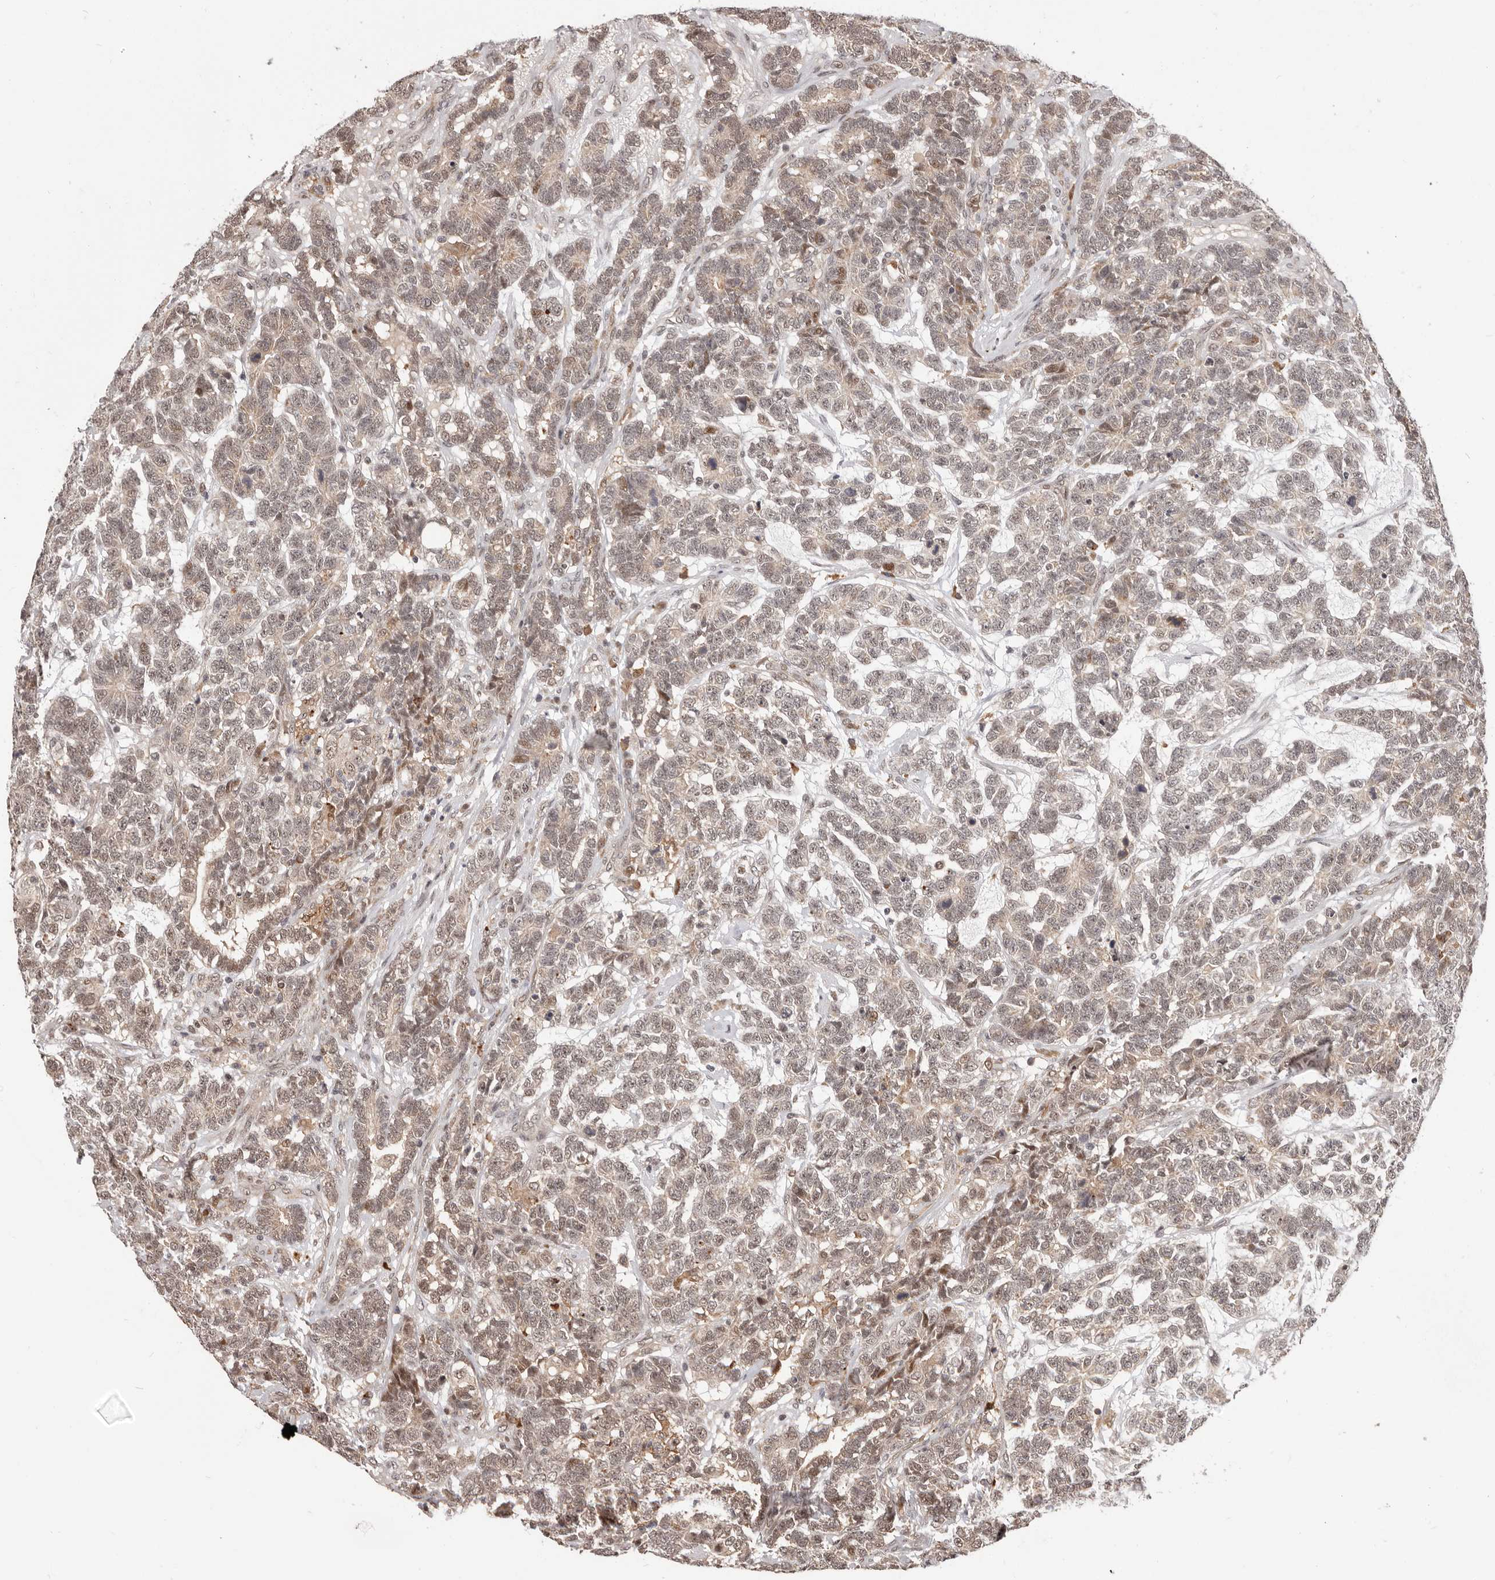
{"staining": {"intensity": "weak", "quantity": ">75%", "location": "cytoplasmic/membranous,nuclear"}, "tissue": "testis cancer", "cell_type": "Tumor cells", "image_type": "cancer", "snomed": [{"axis": "morphology", "description": "Carcinoma, Embryonal, NOS"}, {"axis": "topography", "description": "Testis"}], "caption": "This photomicrograph displays embryonal carcinoma (testis) stained with immunohistochemistry (IHC) to label a protein in brown. The cytoplasmic/membranous and nuclear of tumor cells show weak positivity for the protein. Nuclei are counter-stained blue.", "gene": "NCOA3", "patient": {"sex": "male", "age": 26}}